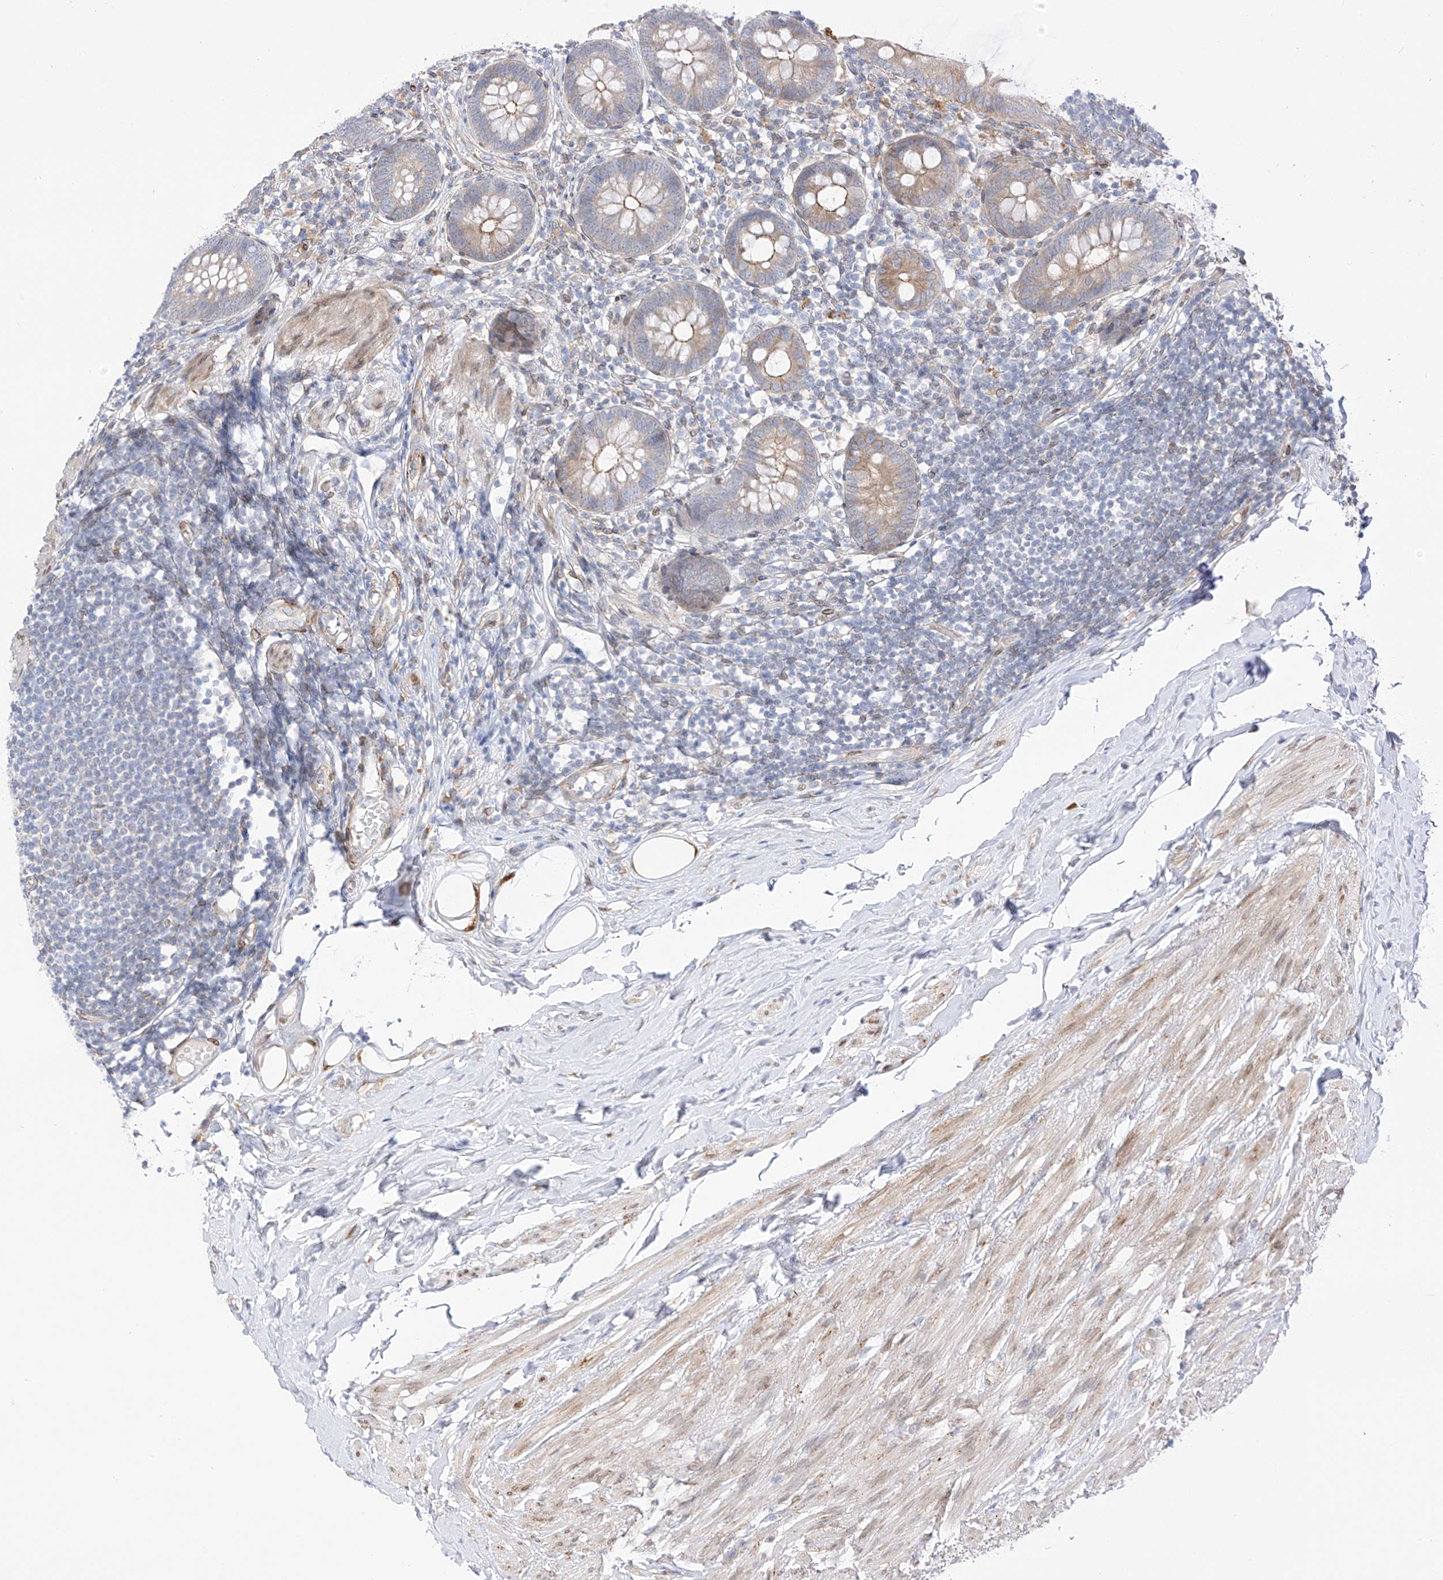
{"staining": {"intensity": "moderate", "quantity": "<25%", "location": "cytoplasmic/membranous"}, "tissue": "appendix", "cell_type": "Glandular cells", "image_type": "normal", "snomed": [{"axis": "morphology", "description": "Normal tissue, NOS"}, {"axis": "topography", "description": "Appendix"}], "caption": "Human appendix stained for a protein (brown) demonstrates moderate cytoplasmic/membranous positive expression in approximately <25% of glandular cells.", "gene": "PCYOX1", "patient": {"sex": "female", "age": 62}}